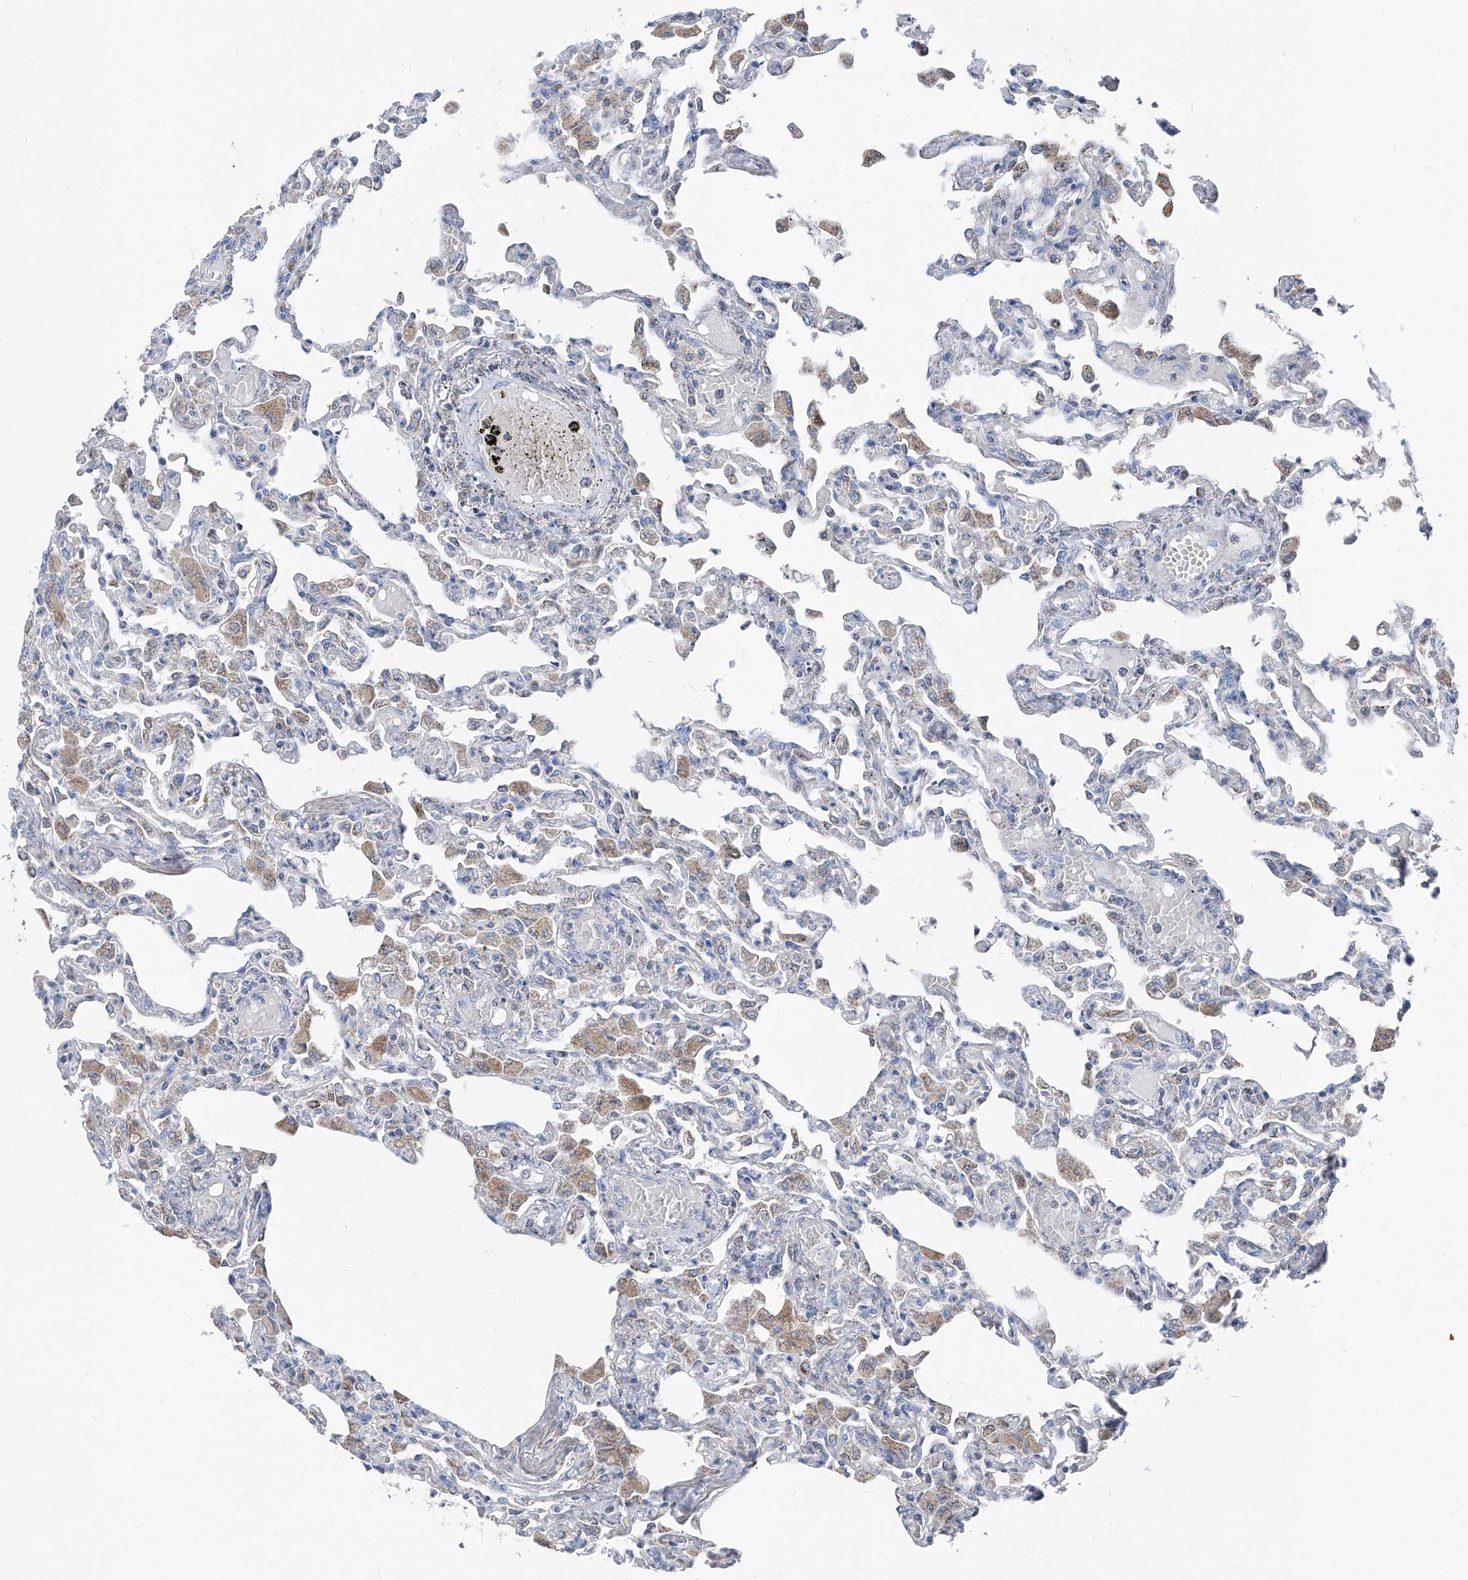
{"staining": {"intensity": "negative", "quantity": "none", "location": "none"}, "tissue": "lung", "cell_type": "Alveolar cells", "image_type": "normal", "snomed": [{"axis": "morphology", "description": "Normal tissue, NOS"}, {"axis": "topography", "description": "Bronchus"}, {"axis": "topography", "description": "Lung"}], "caption": "DAB immunohistochemical staining of unremarkable lung exhibits no significant positivity in alveolar cells. (IHC, brightfield microscopy, high magnification).", "gene": "AGPS", "patient": {"sex": "female", "age": 49}}